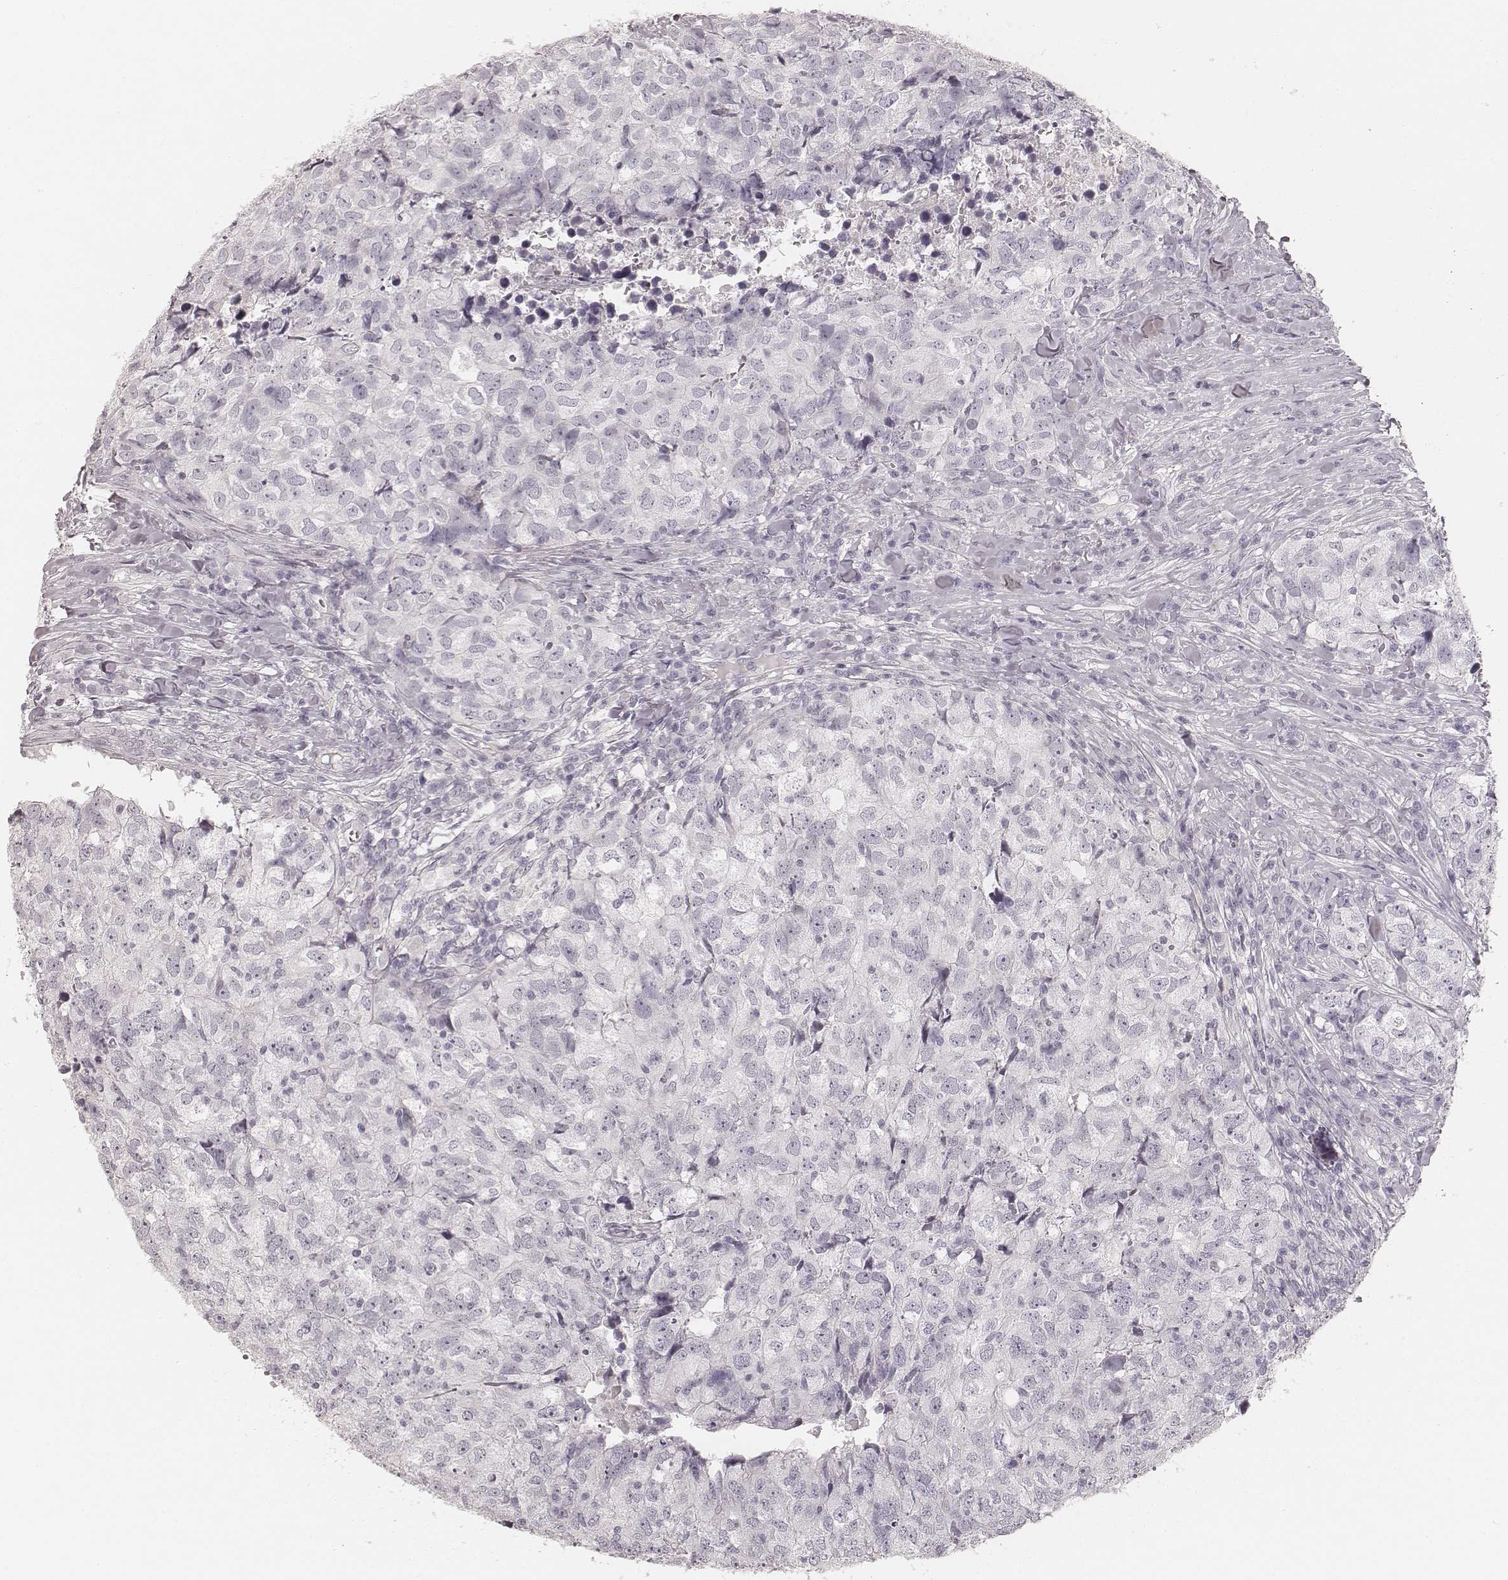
{"staining": {"intensity": "negative", "quantity": "none", "location": "none"}, "tissue": "breast cancer", "cell_type": "Tumor cells", "image_type": "cancer", "snomed": [{"axis": "morphology", "description": "Duct carcinoma"}, {"axis": "topography", "description": "Breast"}], "caption": "The photomicrograph reveals no staining of tumor cells in intraductal carcinoma (breast).", "gene": "HNF4G", "patient": {"sex": "female", "age": 30}}